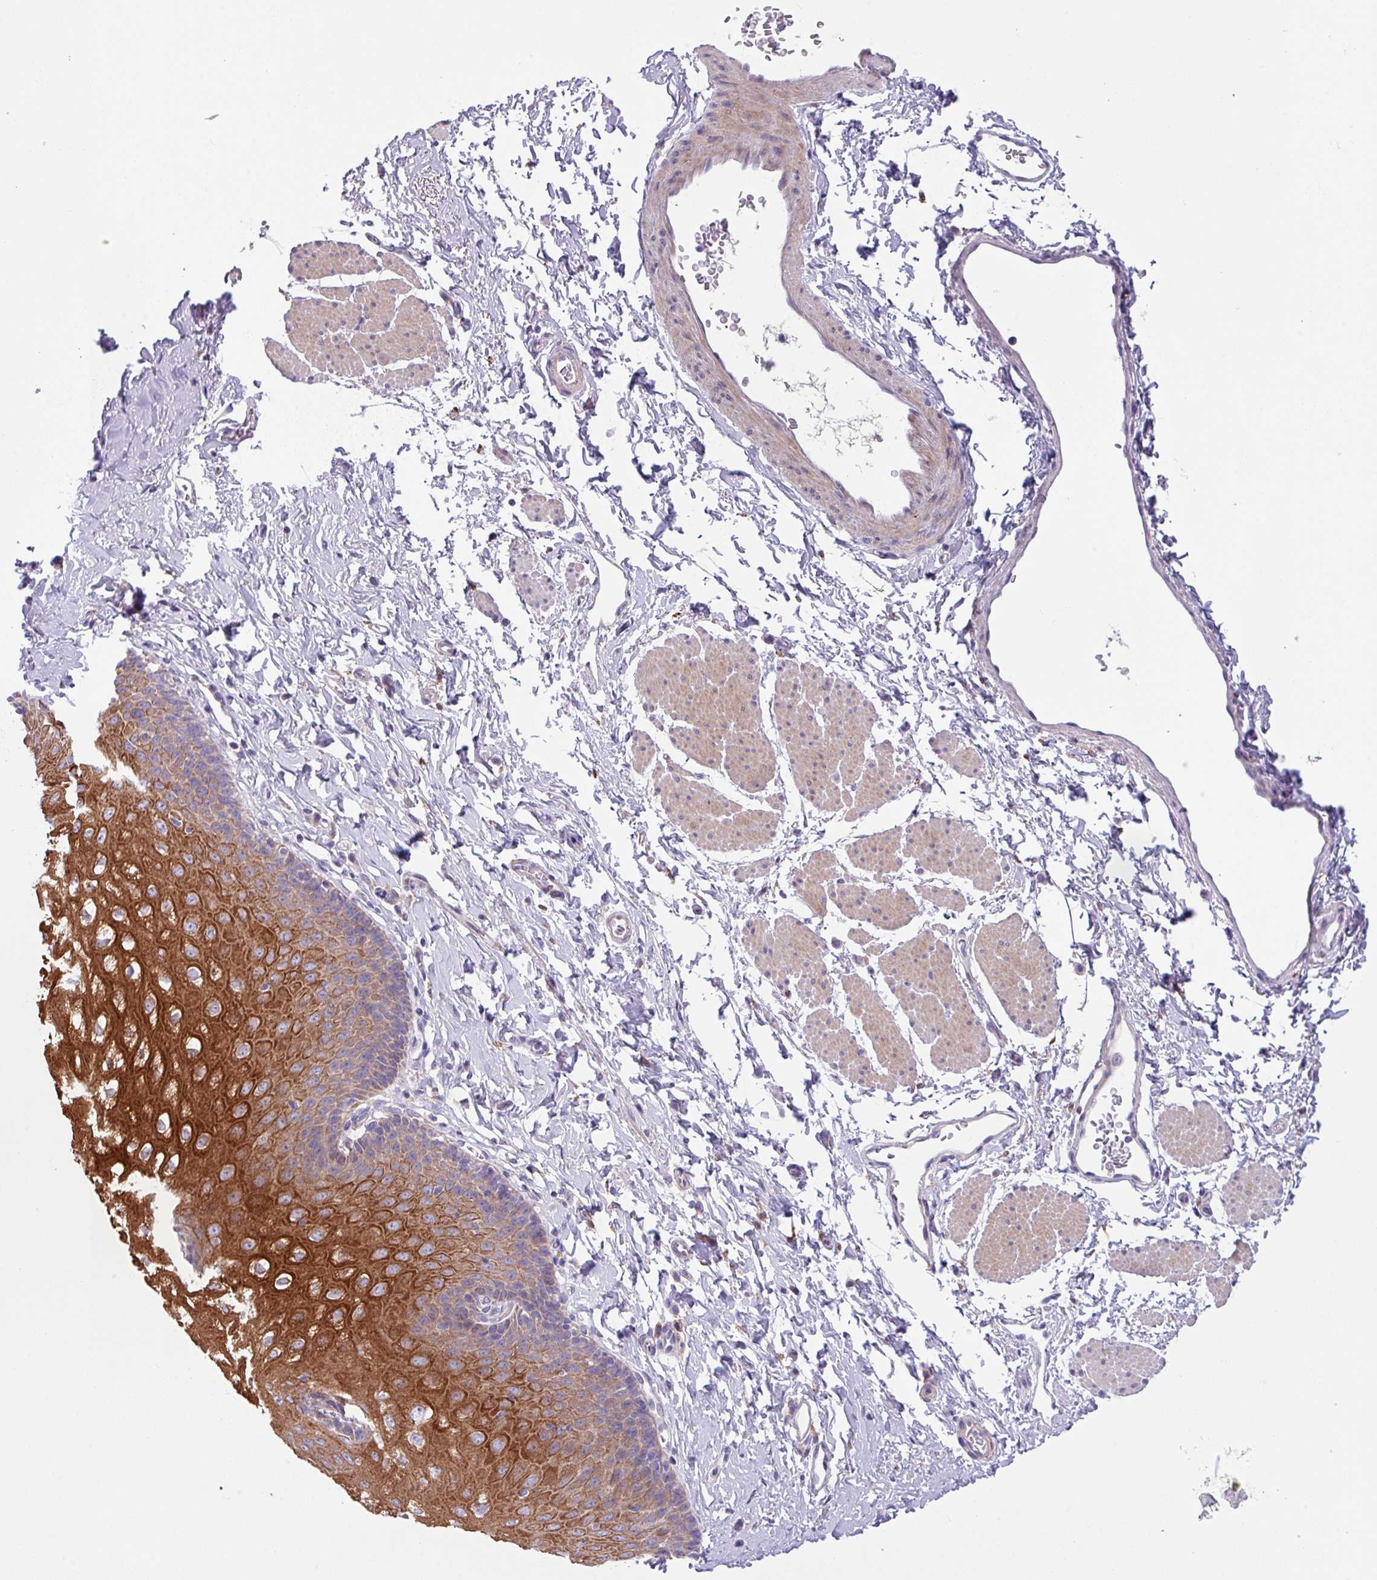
{"staining": {"intensity": "strong", "quantity": "25%-75%", "location": "cytoplasmic/membranous"}, "tissue": "esophagus", "cell_type": "Squamous epithelial cells", "image_type": "normal", "snomed": [{"axis": "morphology", "description": "Normal tissue, NOS"}, {"axis": "topography", "description": "Esophagus"}], "caption": "This histopathology image reveals IHC staining of benign esophagus, with high strong cytoplasmic/membranous staining in about 25%-75% of squamous epithelial cells.", "gene": "IQCJ", "patient": {"sex": "male", "age": 70}}